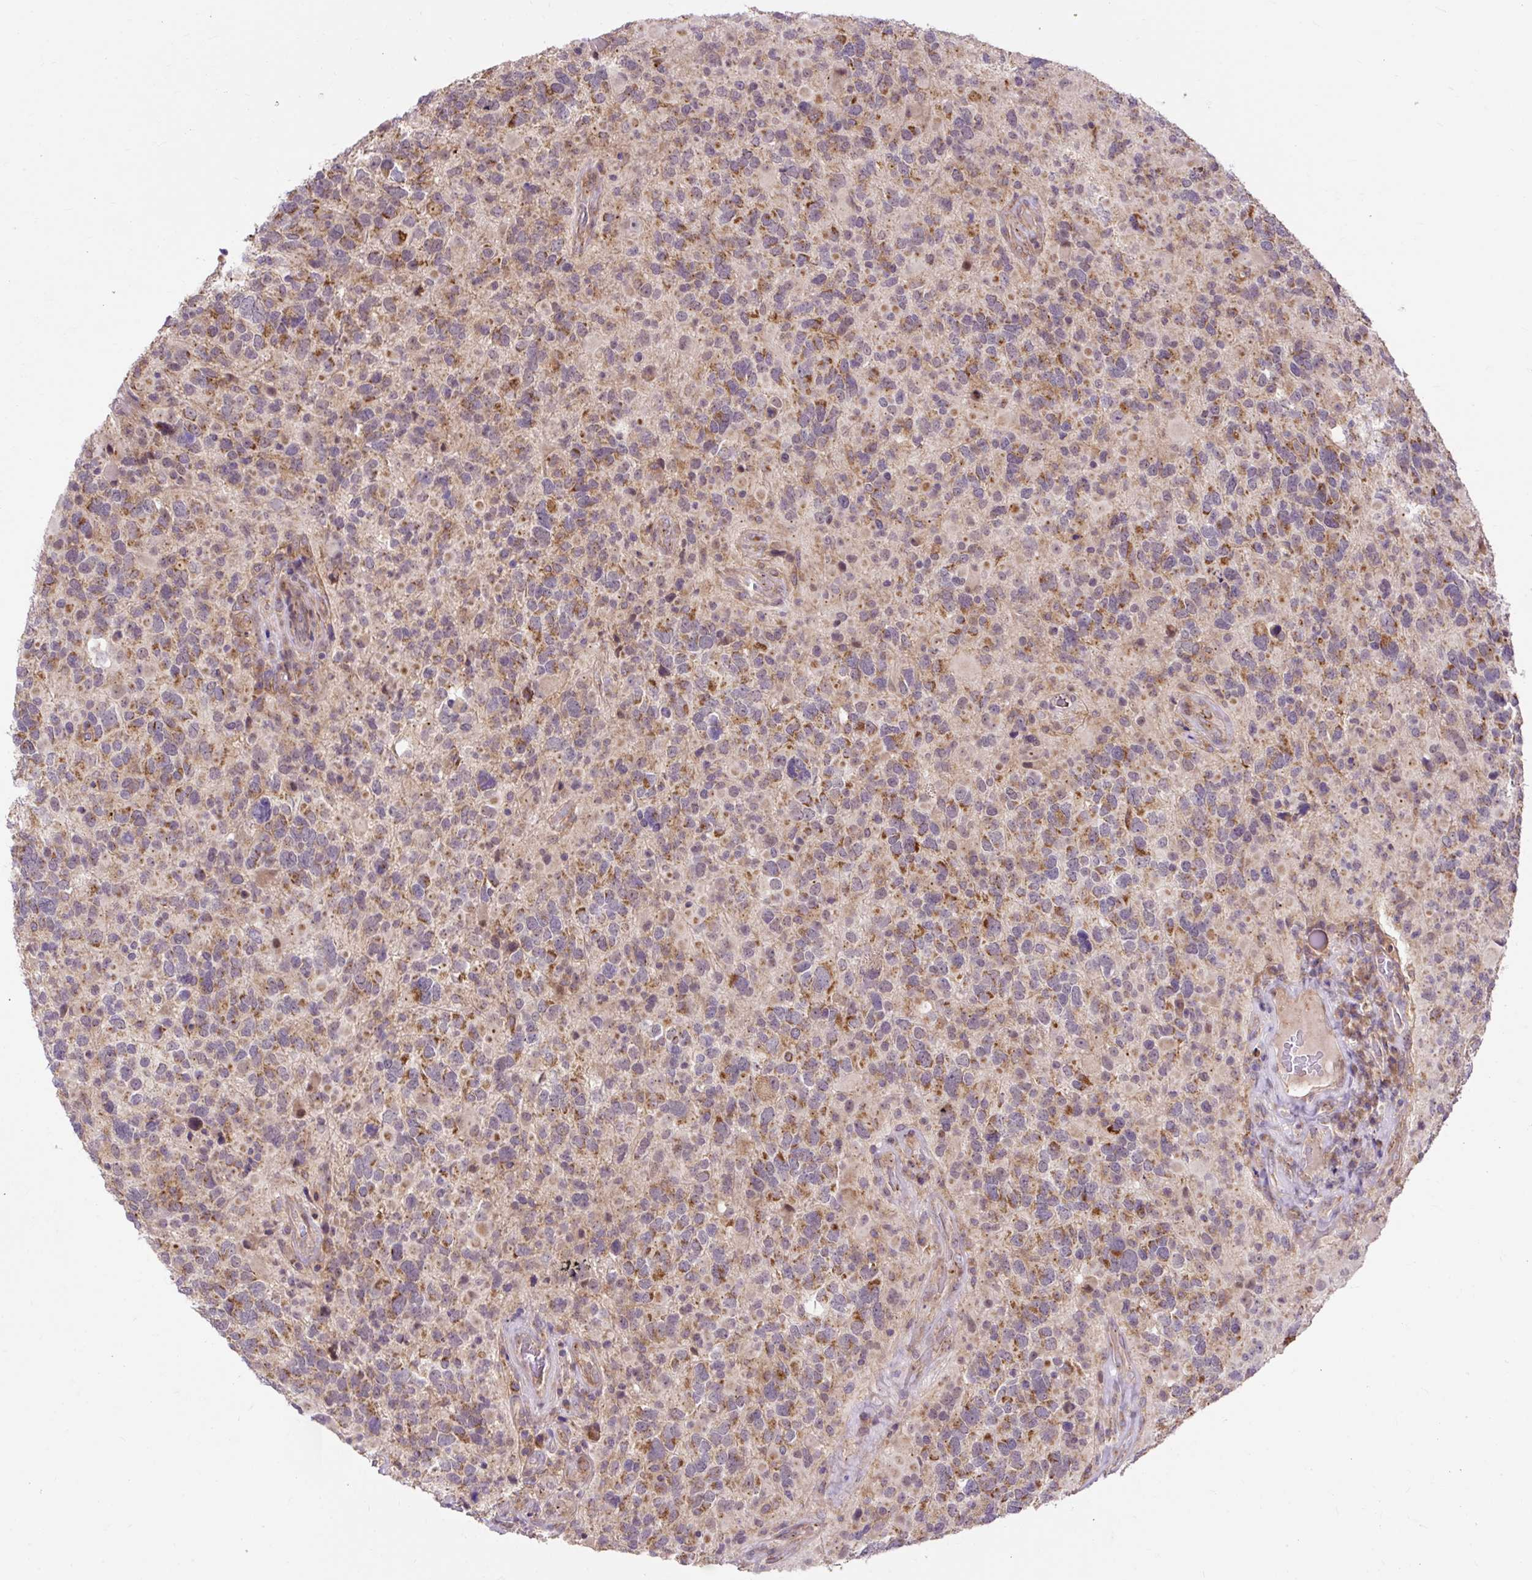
{"staining": {"intensity": "moderate", "quantity": ">75%", "location": "cytoplasmic/membranous"}, "tissue": "glioma", "cell_type": "Tumor cells", "image_type": "cancer", "snomed": [{"axis": "morphology", "description": "Glioma, malignant, High grade"}, {"axis": "topography", "description": "Brain"}], "caption": "IHC staining of malignant glioma (high-grade), which reveals medium levels of moderate cytoplasmic/membranous expression in approximately >75% of tumor cells indicating moderate cytoplasmic/membranous protein expression. The staining was performed using DAB (3,3'-diaminobenzidine) (brown) for protein detection and nuclei were counterstained in hematoxylin (blue).", "gene": "TRIAP1", "patient": {"sex": "female", "age": 40}}